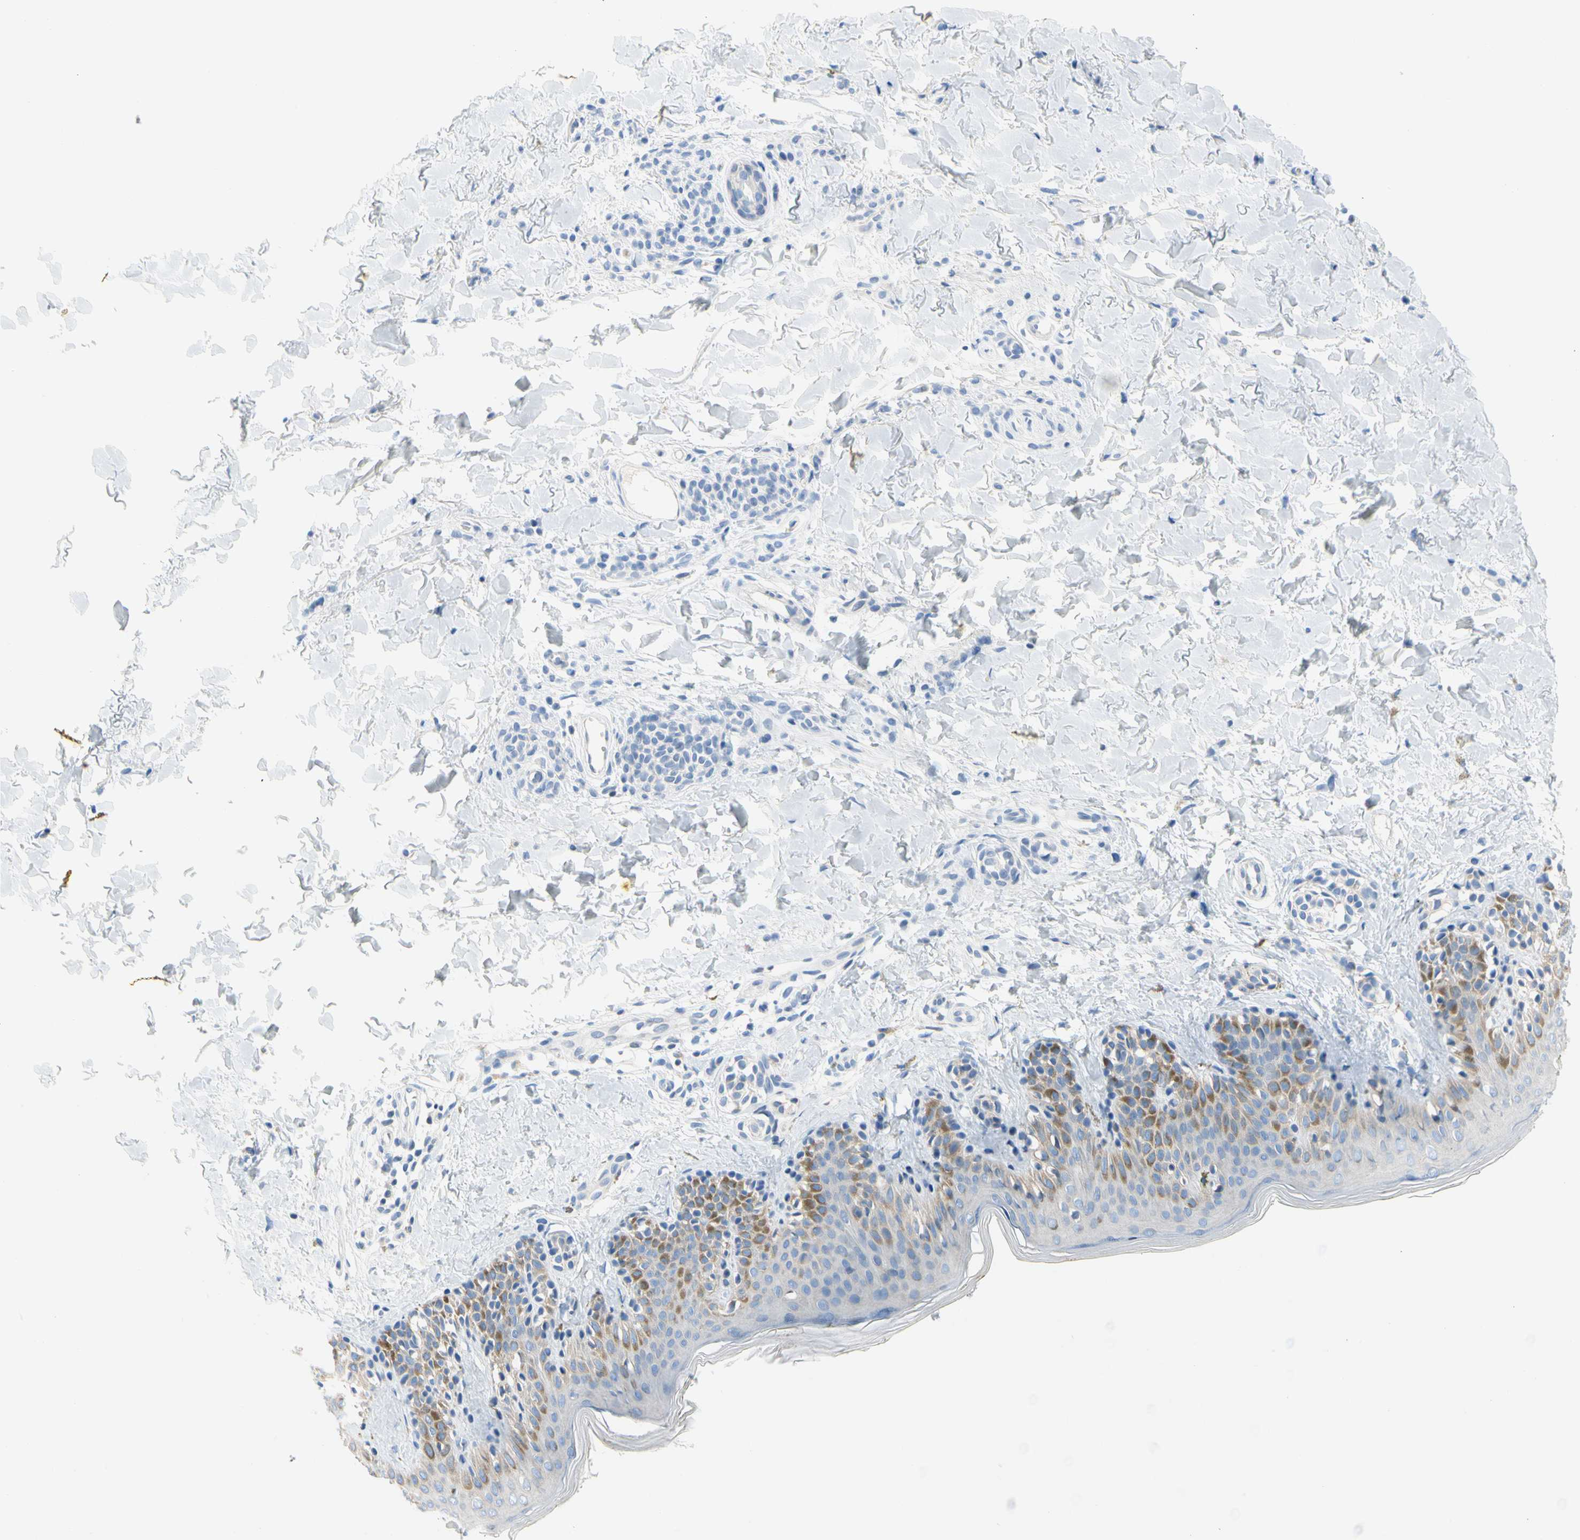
{"staining": {"intensity": "negative", "quantity": "none", "location": "none"}, "tissue": "skin", "cell_type": "Fibroblasts", "image_type": "normal", "snomed": [{"axis": "morphology", "description": "Normal tissue, NOS"}, {"axis": "topography", "description": "Skin"}], "caption": "Protein analysis of benign skin shows no significant staining in fibroblasts.", "gene": "STXBP1", "patient": {"sex": "male", "age": 16}}